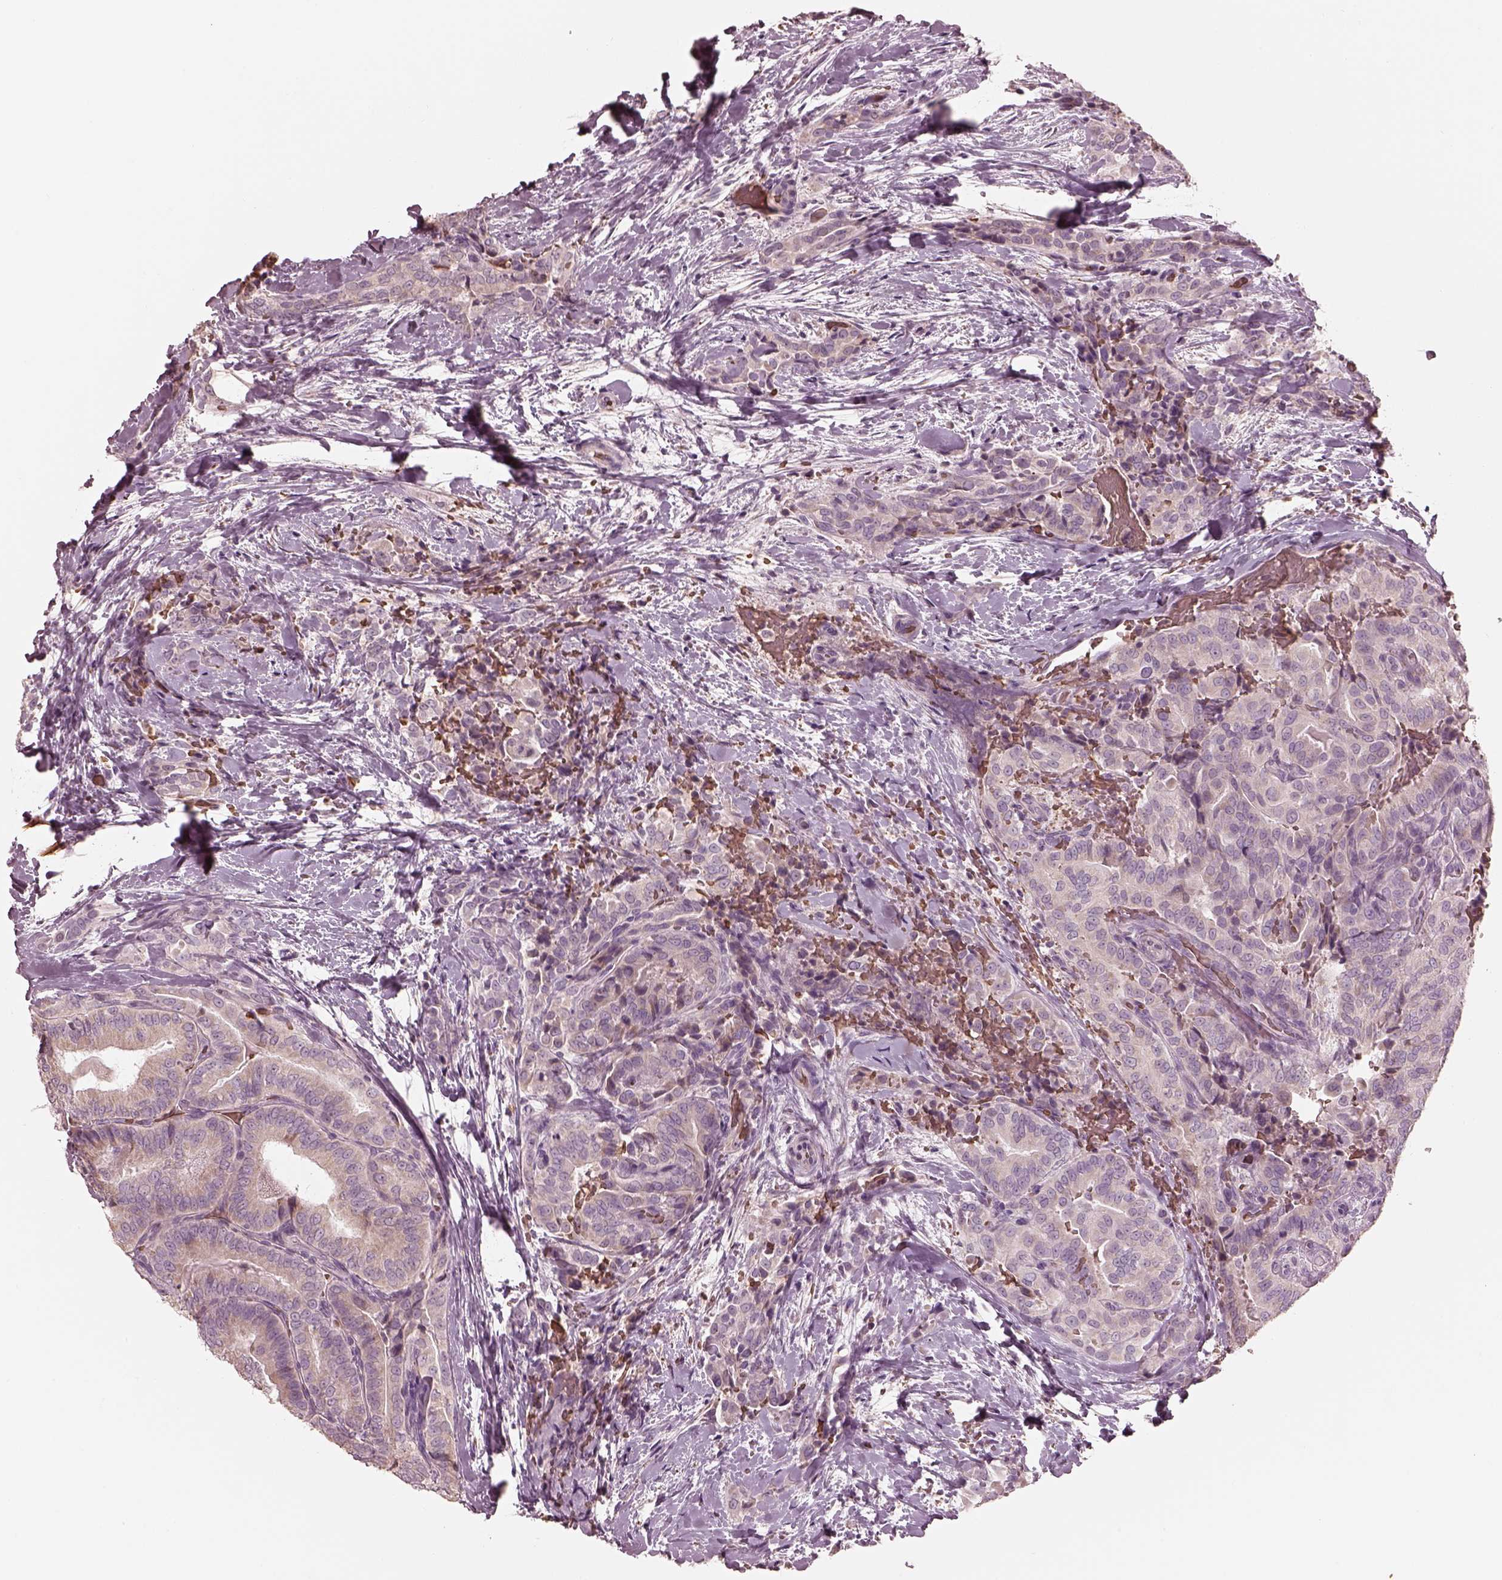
{"staining": {"intensity": "negative", "quantity": "none", "location": "none"}, "tissue": "thyroid cancer", "cell_type": "Tumor cells", "image_type": "cancer", "snomed": [{"axis": "morphology", "description": "Papillary adenocarcinoma, NOS"}, {"axis": "topography", "description": "Thyroid gland"}], "caption": "Thyroid cancer (papillary adenocarcinoma) was stained to show a protein in brown. There is no significant expression in tumor cells.", "gene": "ANKLE1", "patient": {"sex": "male", "age": 61}}